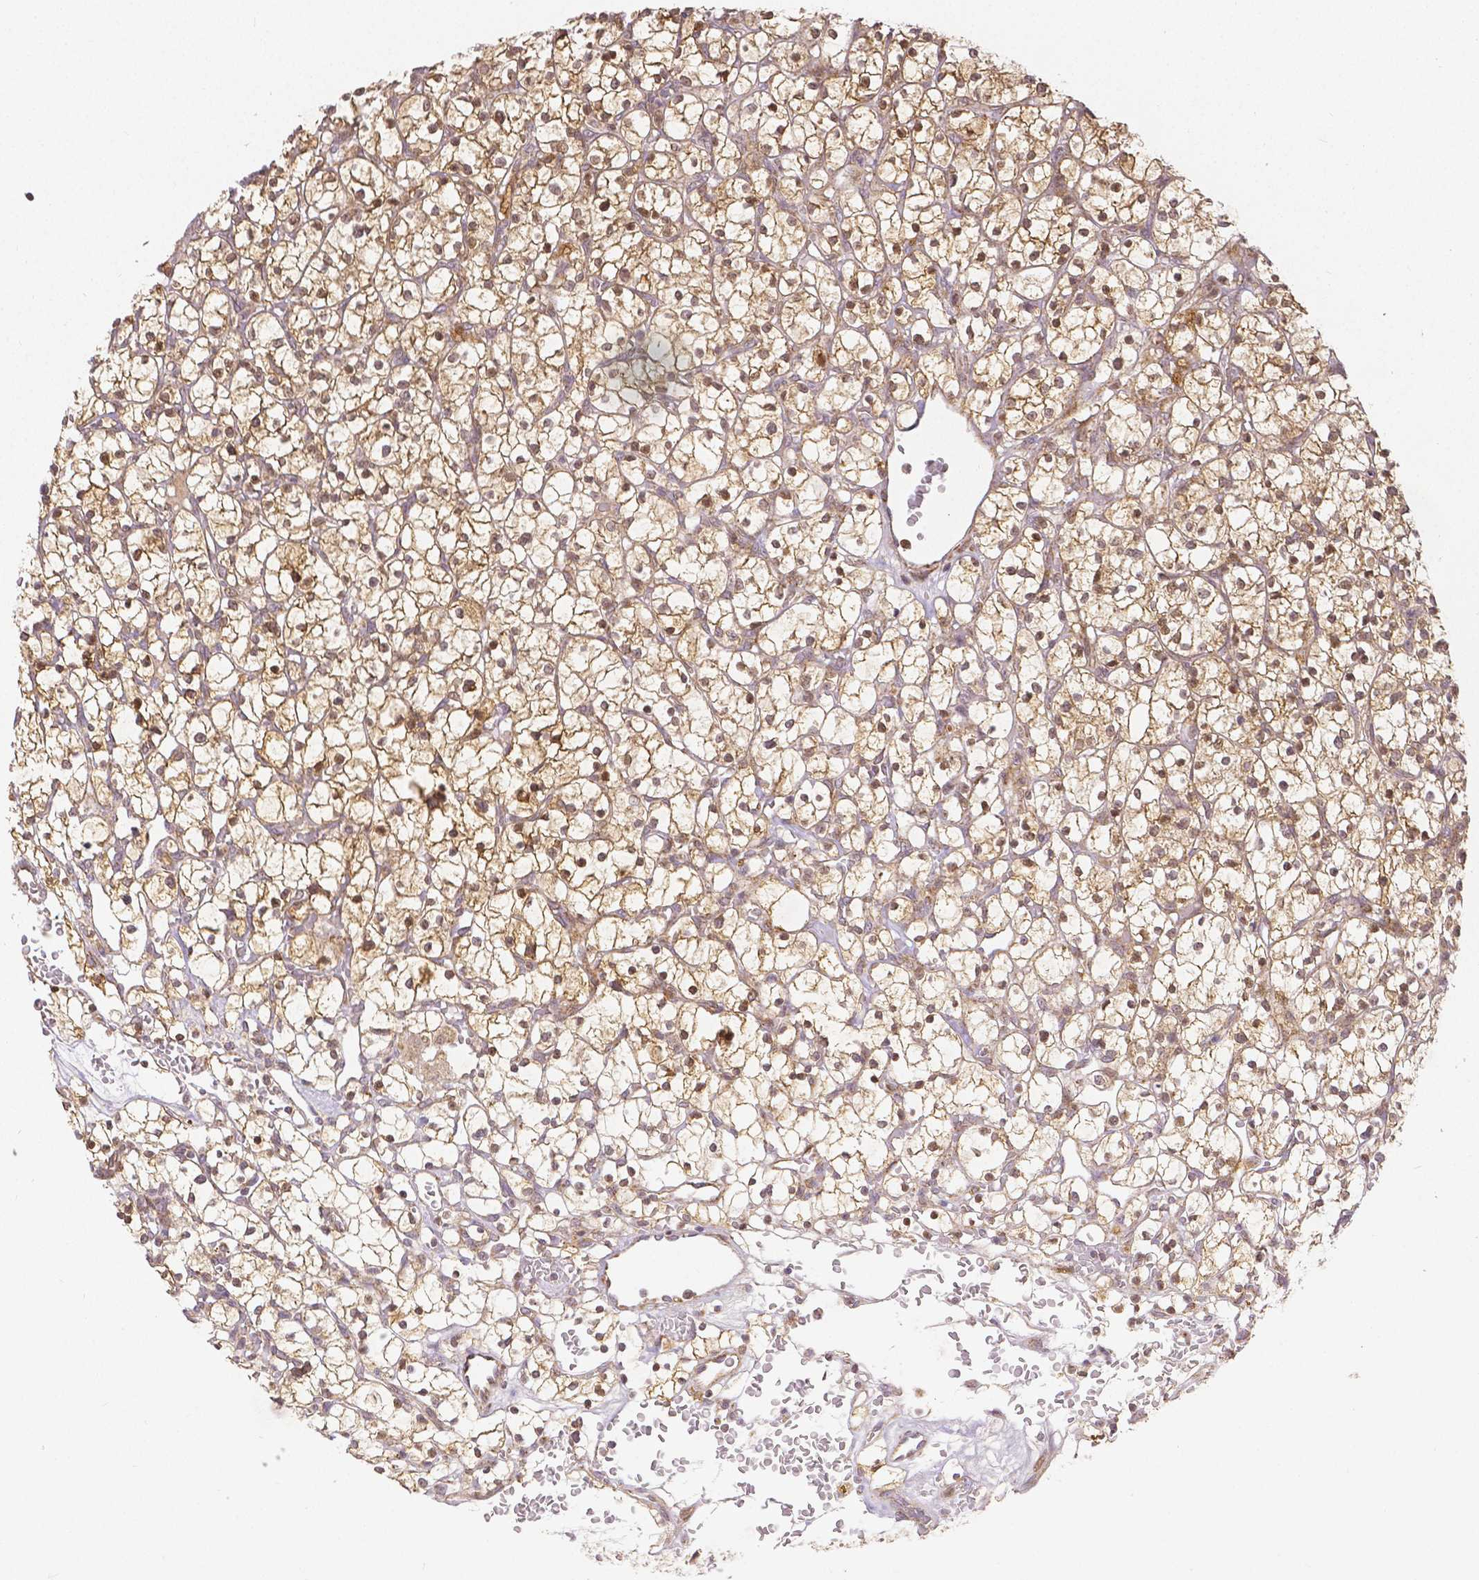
{"staining": {"intensity": "moderate", "quantity": "25%-75%", "location": "nuclear"}, "tissue": "renal cancer", "cell_type": "Tumor cells", "image_type": "cancer", "snomed": [{"axis": "morphology", "description": "Adenocarcinoma, NOS"}, {"axis": "topography", "description": "Kidney"}], "caption": "Moderate nuclear staining is identified in about 25%-75% of tumor cells in renal cancer.", "gene": "RHOT1", "patient": {"sex": "female", "age": 64}}